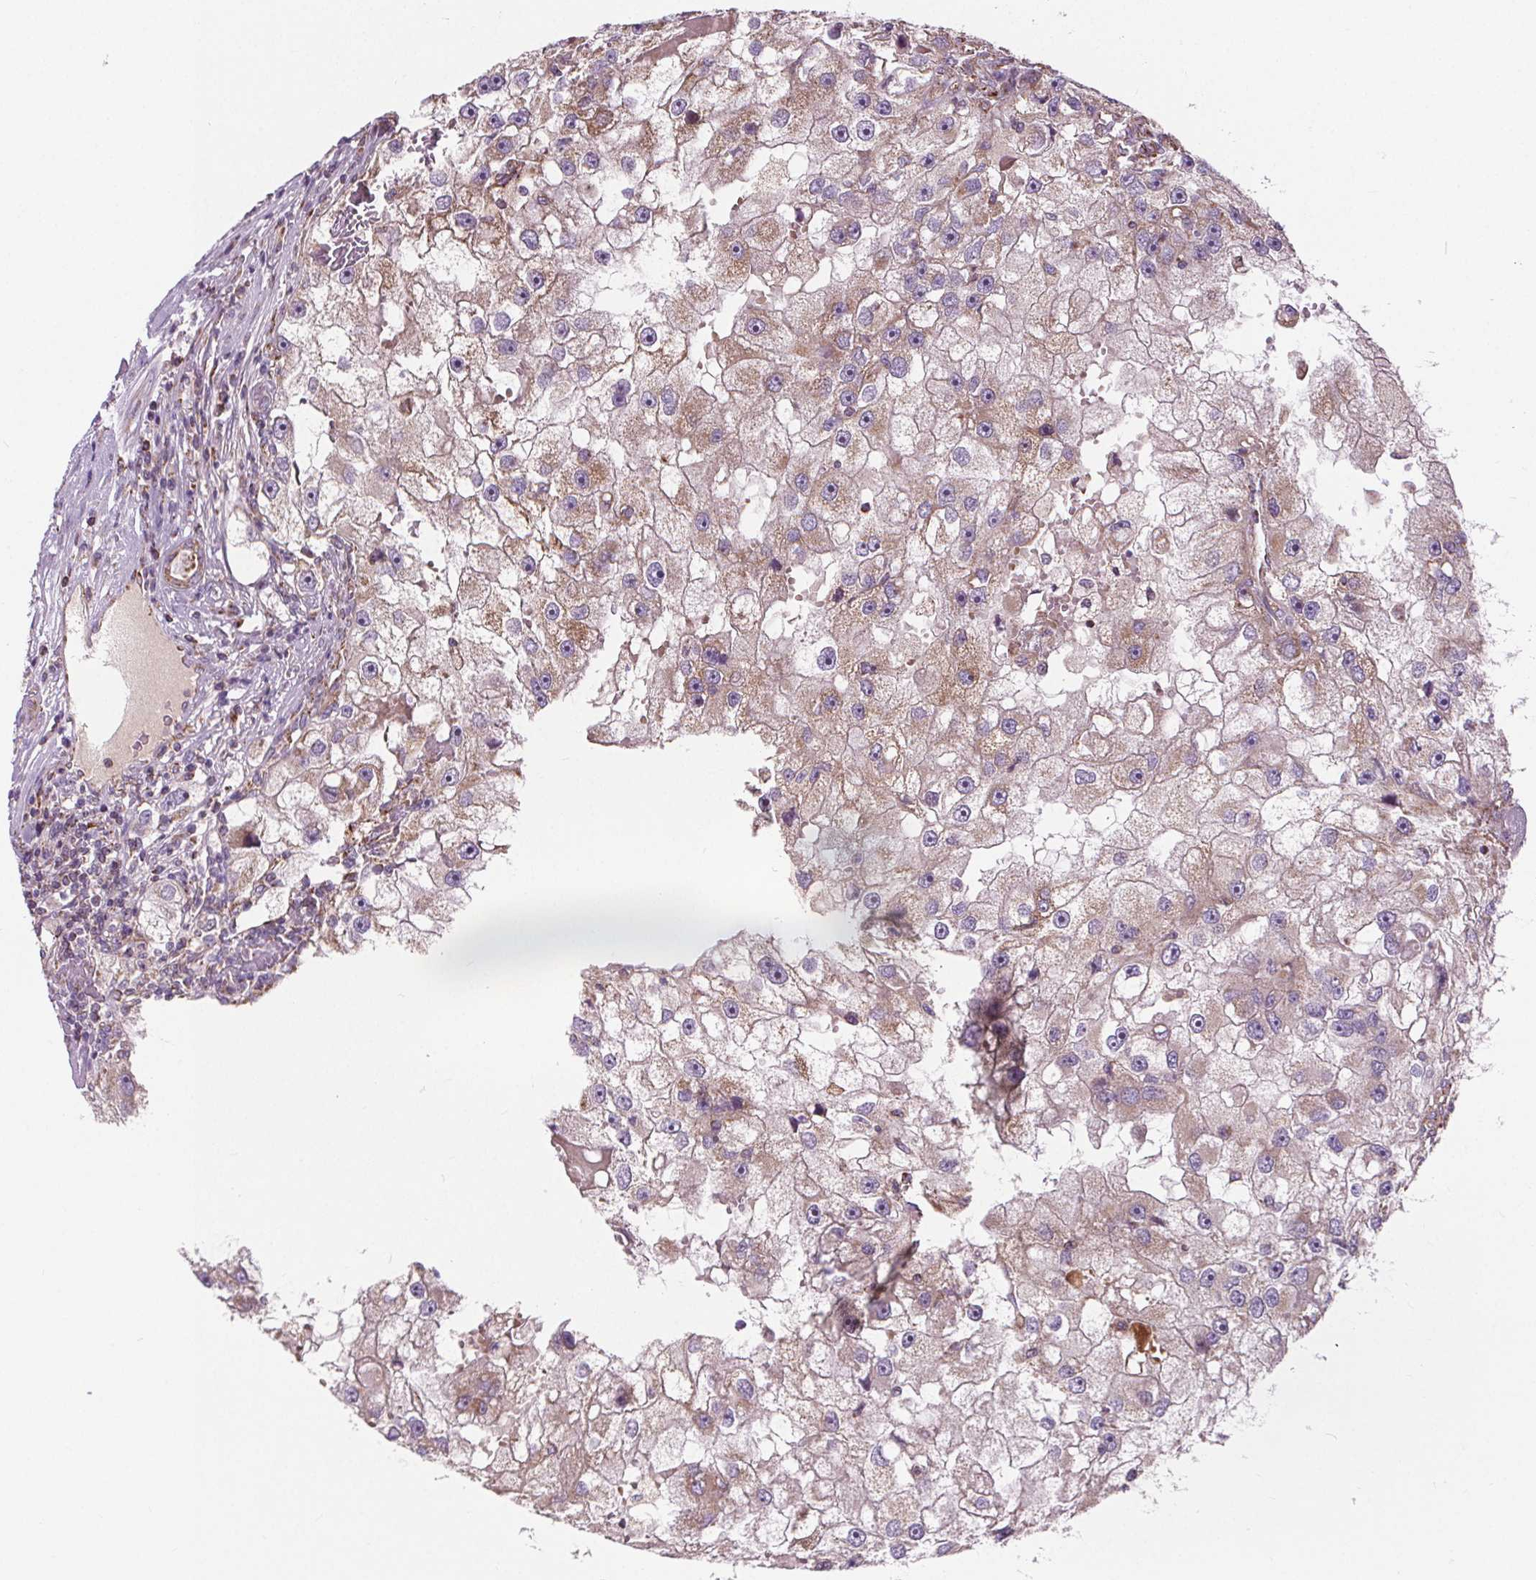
{"staining": {"intensity": "weak", "quantity": "25%-75%", "location": "cytoplasmic/membranous"}, "tissue": "renal cancer", "cell_type": "Tumor cells", "image_type": "cancer", "snomed": [{"axis": "morphology", "description": "Adenocarcinoma, NOS"}, {"axis": "topography", "description": "Kidney"}], "caption": "This micrograph displays renal cancer stained with immunohistochemistry to label a protein in brown. The cytoplasmic/membranous of tumor cells show weak positivity for the protein. Nuclei are counter-stained blue.", "gene": "GOLT1B", "patient": {"sex": "male", "age": 63}}